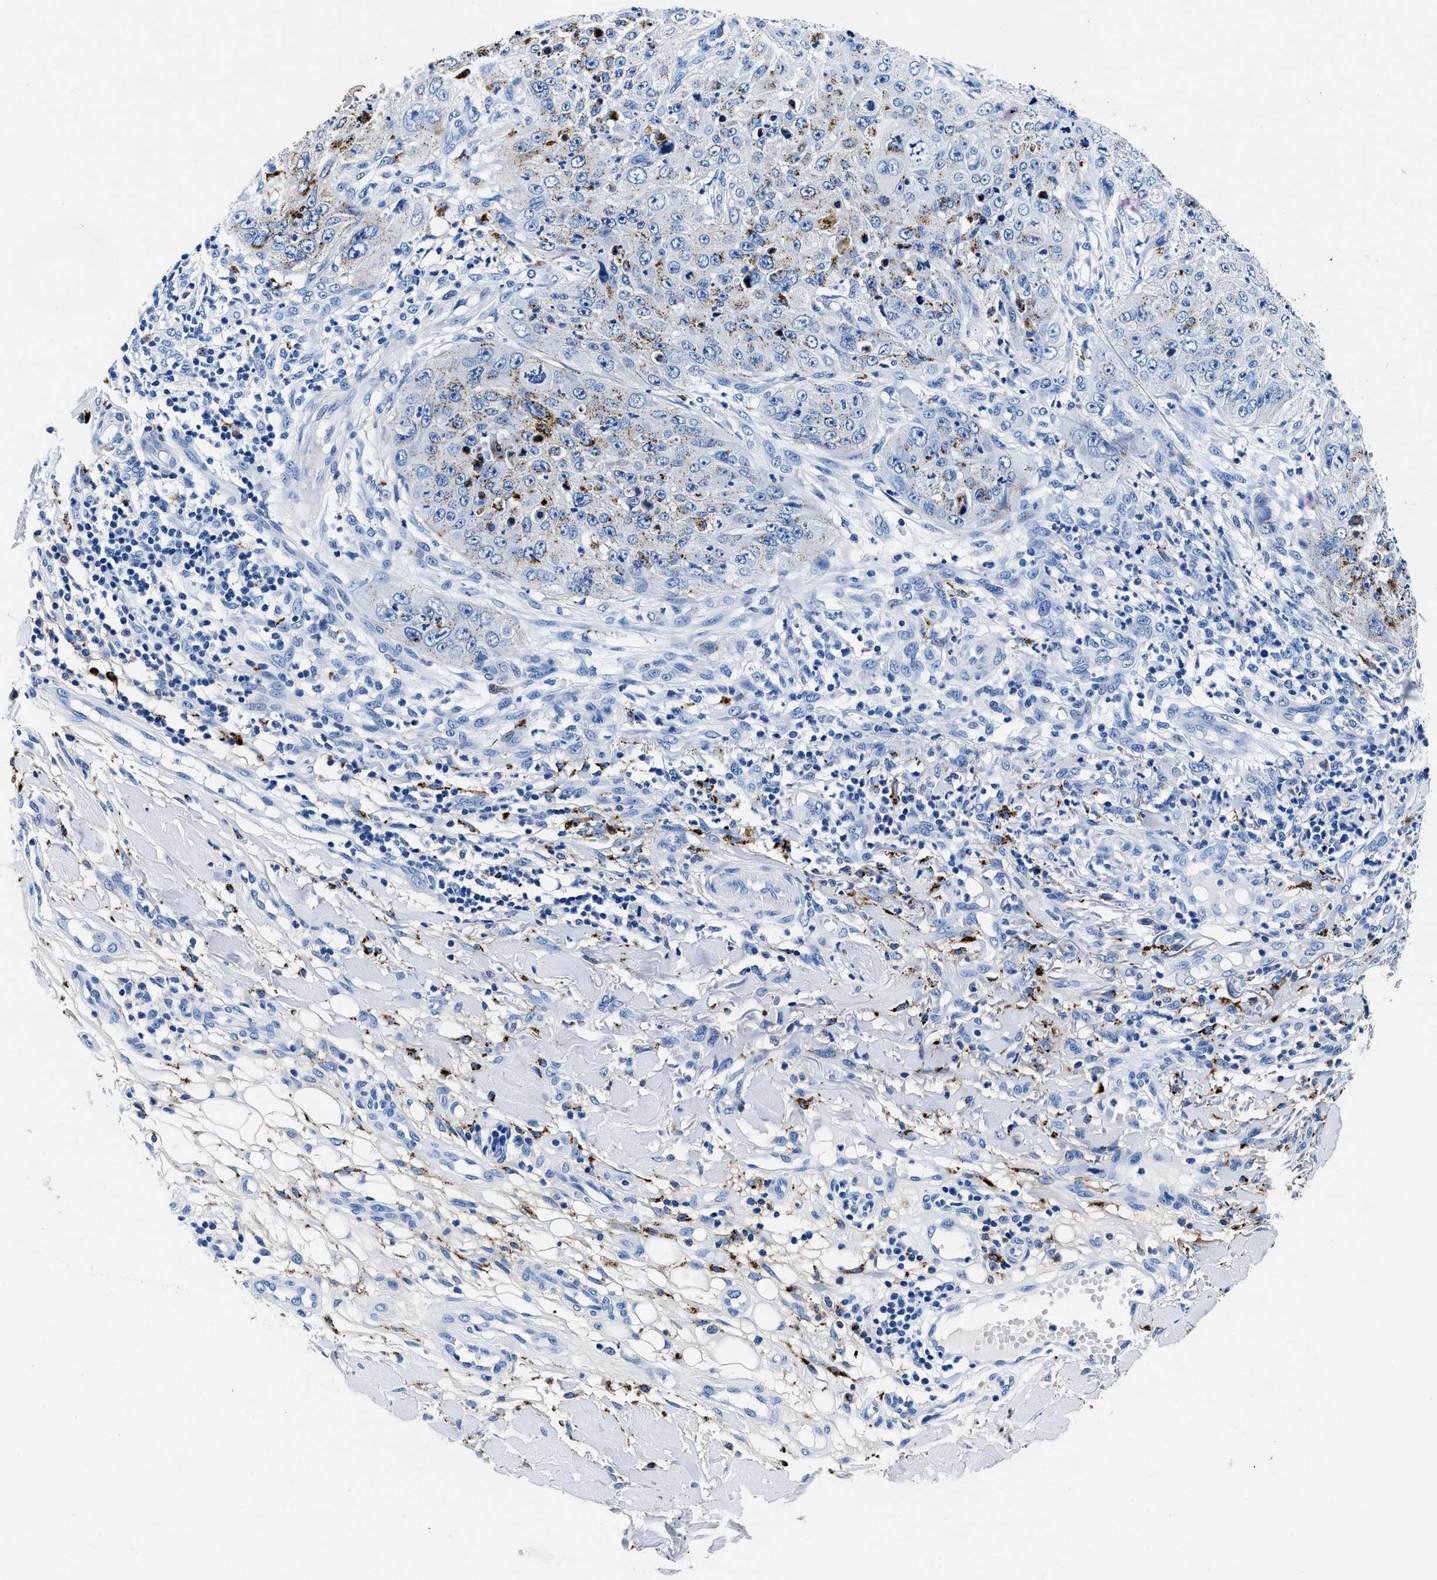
{"staining": {"intensity": "moderate", "quantity": "<25%", "location": "cytoplasmic/membranous"}, "tissue": "skin cancer", "cell_type": "Tumor cells", "image_type": "cancer", "snomed": [{"axis": "morphology", "description": "Squamous cell carcinoma, NOS"}, {"axis": "topography", "description": "Skin"}], "caption": "IHC (DAB) staining of human skin cancer (squamous cell carcinoma) shows moderate cytoplasmic/membranous protein expression in approximately <25% of tumor cells. (DAB (3,3'-diaminobenzidine) = brown stain, brightfield microscopy at high magnification).", "gene": "OR14K1", "patient": {"sex": "female", "age": 80}}